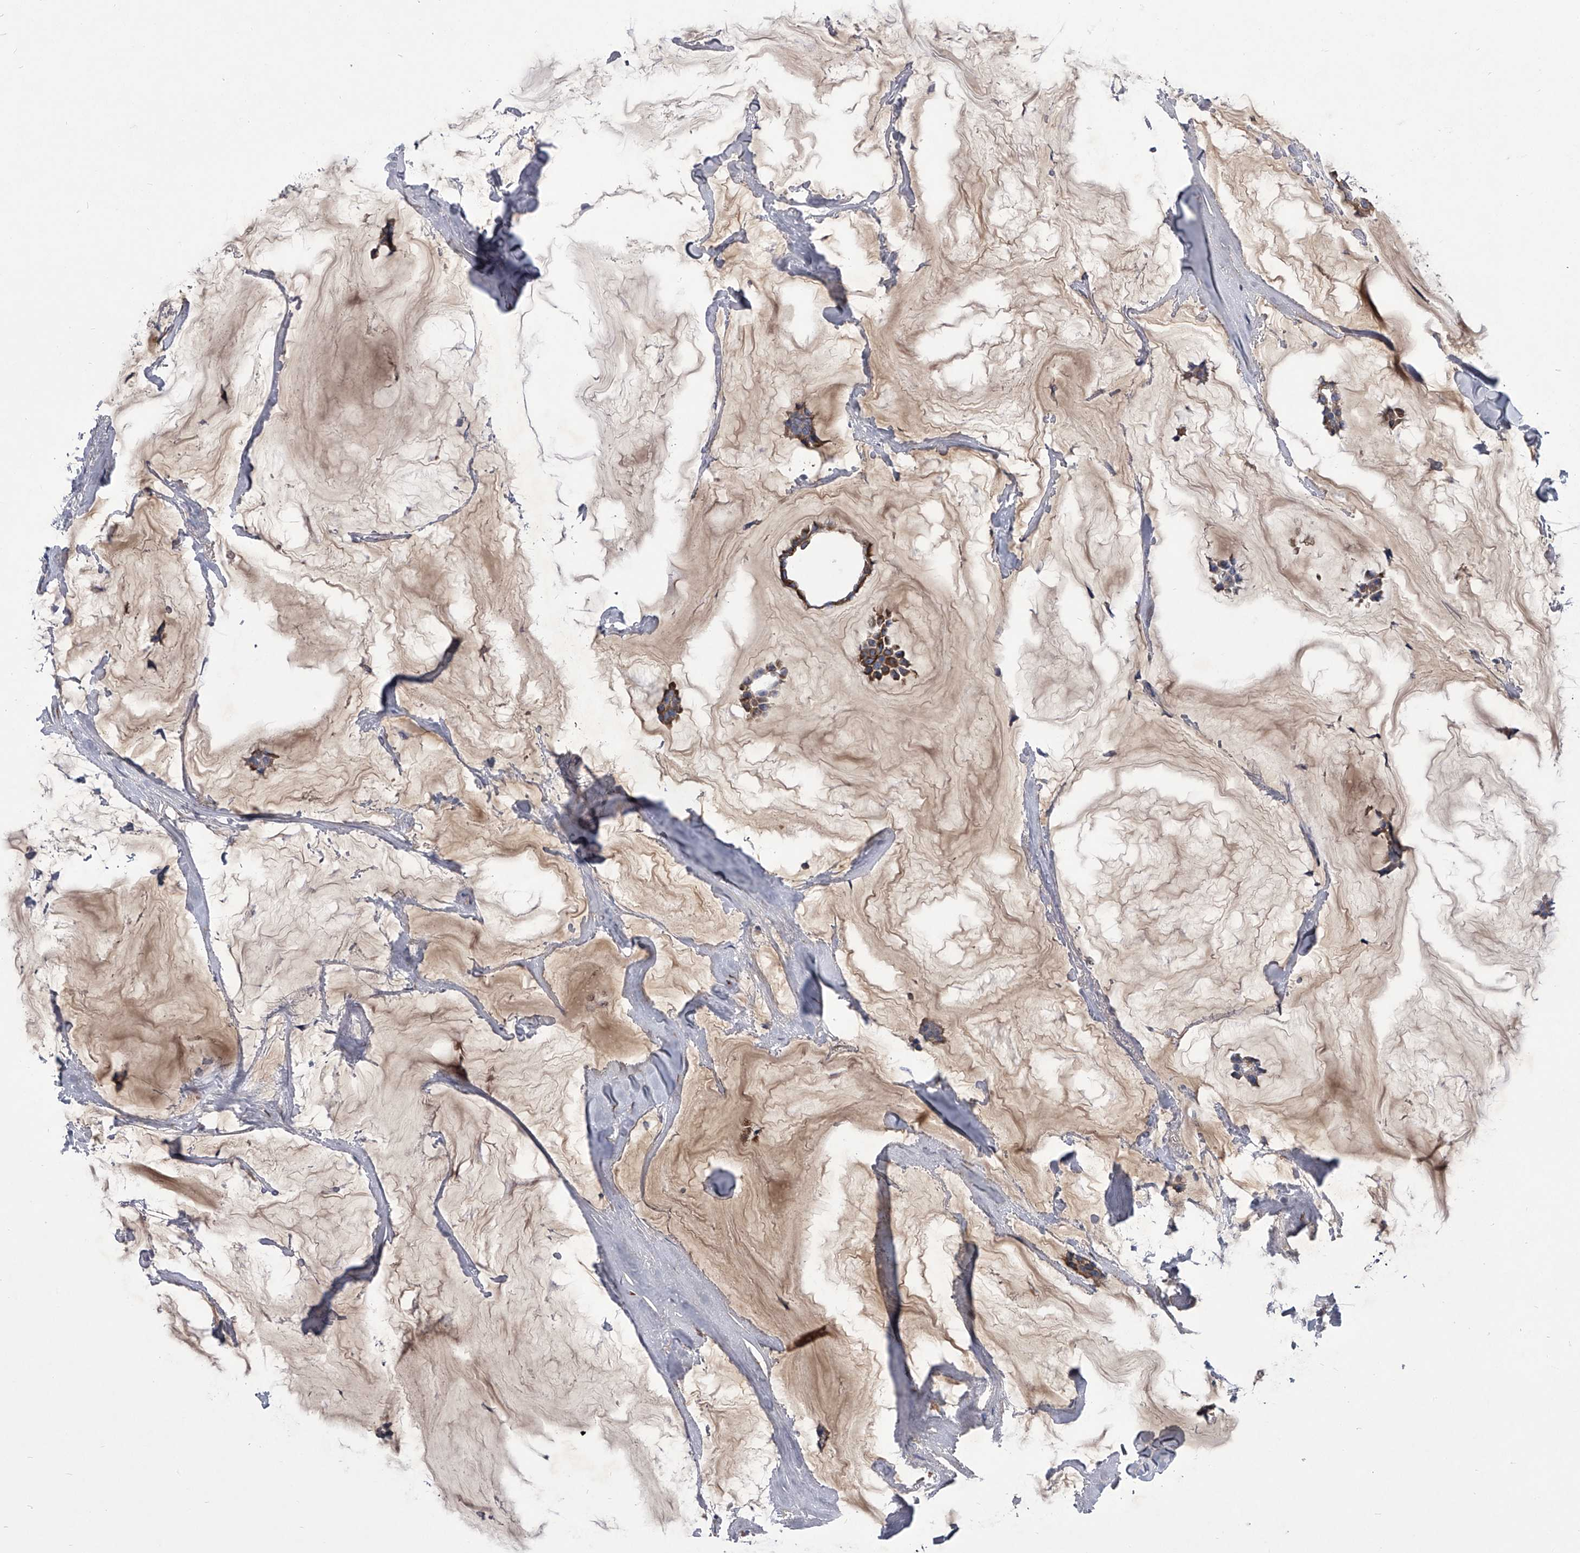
{"staining": {"intensity": "moderate", "quantity": "<25%", "location": "cytoplasmic/membranous"}, "tissue": "breast cancer", "cell_type": "Tumor cells", "image_type": "cancer", "snomed": [{"axis": "morphology", "description": "Duct carcinoma"}, {"axis": "topography", "description": "Breast"}], "caption": "Immunohistochemistry (IHC) (DAB (3,3'-diaminobenzidine)) staining of breast invasive ductal carcinoma shows moderate cytoplasmic/membranous protein expression in about <25% of tumor cells. (Stains: DAB in brown, nuclei in blue, Microscopy: brightfield microscopy at high magnification).", "gene": "CCR4", "patient": {"sex": "female", "age": 93}}